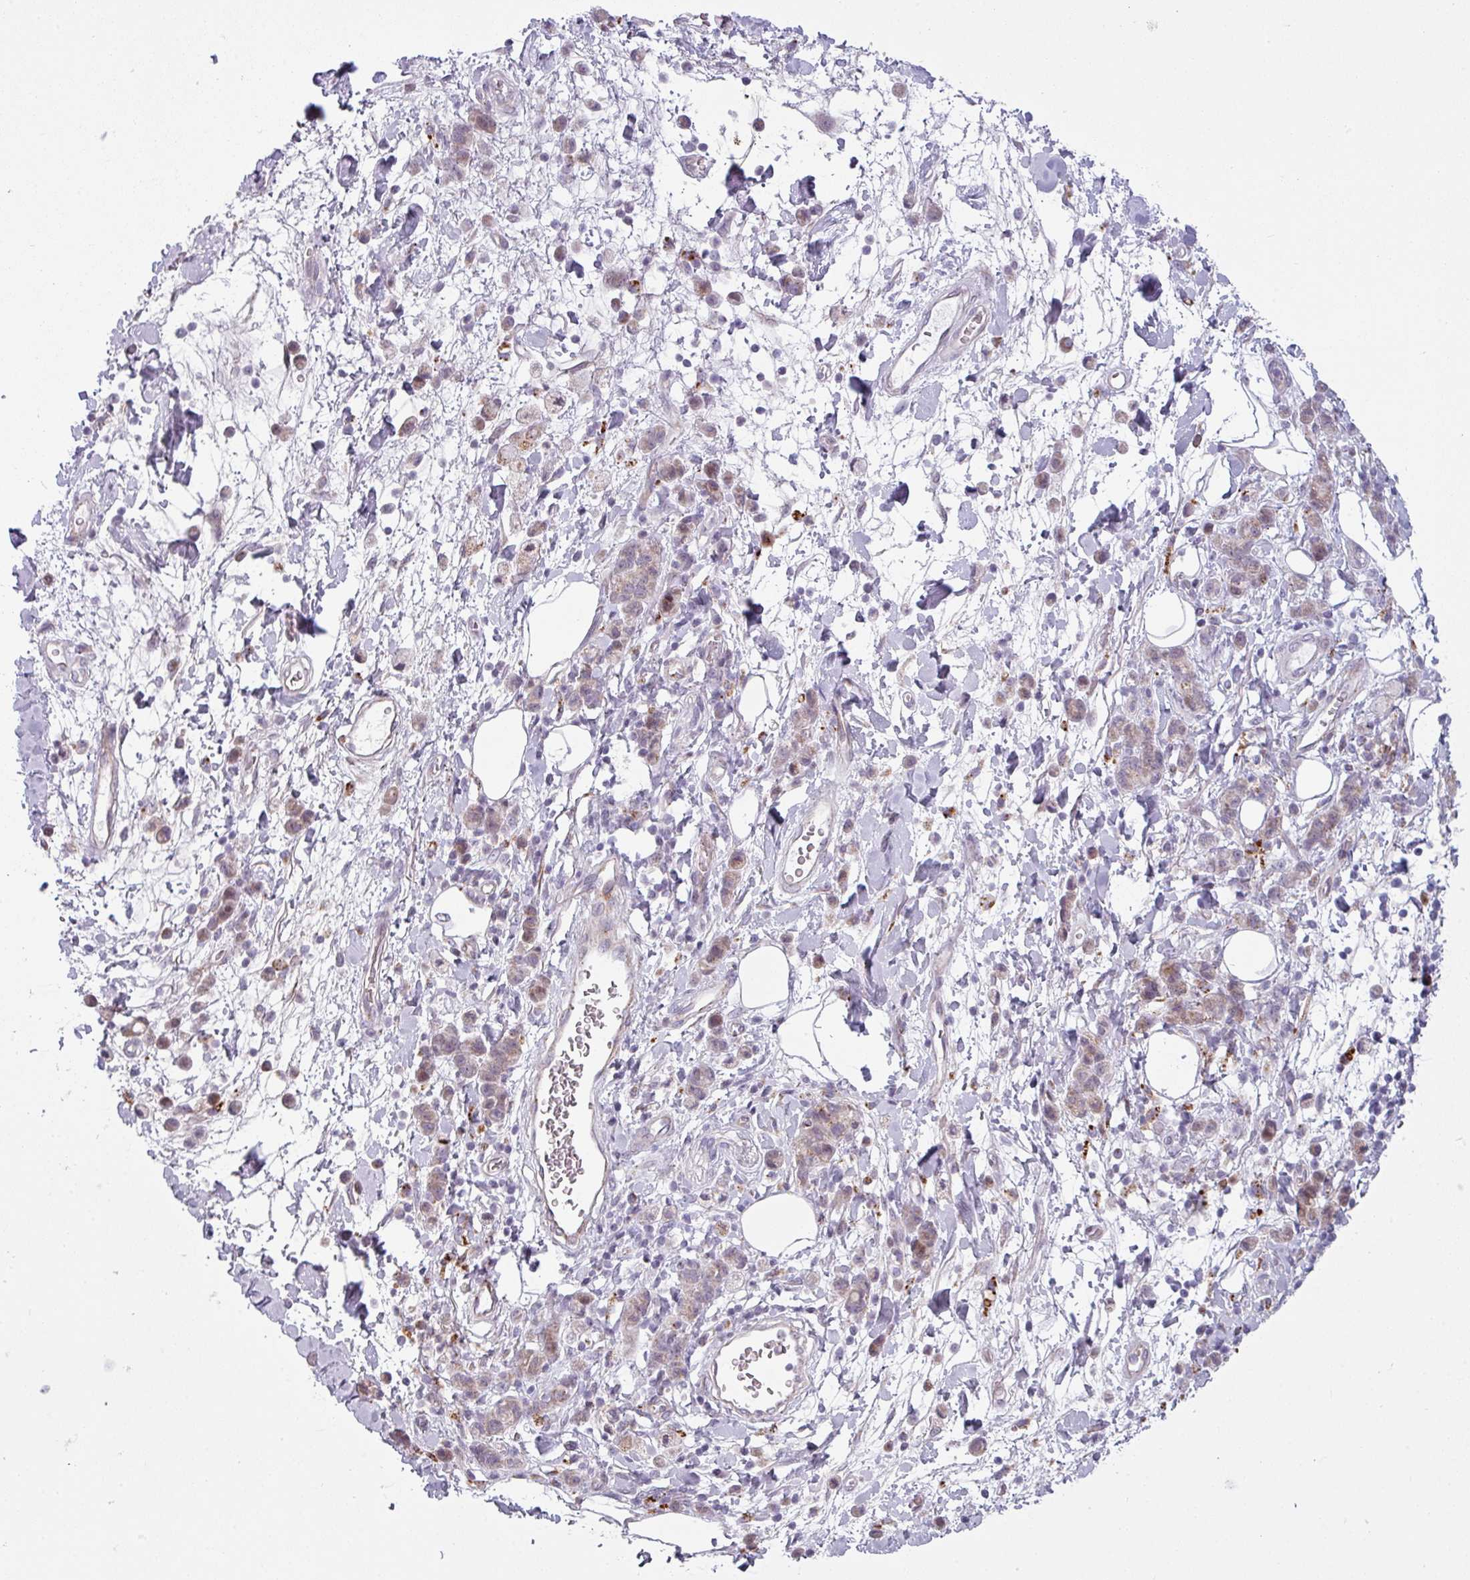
{"staining": {"intensity": "weak", "quantity": "25%-75%", "location": "cytoplasmic/membranous"}, "tissue": "stomach cancer", "cell_type": "Tumor cells", "image_type": "cancer", "snomed": [{"axis": "morphology", "description": "Adenocarcinoma, NOS"}, {"axis": "topography", "description": "Stomach"}], "caption": "Adenocarcinoma (stomach) stained with a protein marker demonstrates weak staining in tumor cells.", "gene": "MAP7D2", "patient": {"sex": "male", "age": 77}}